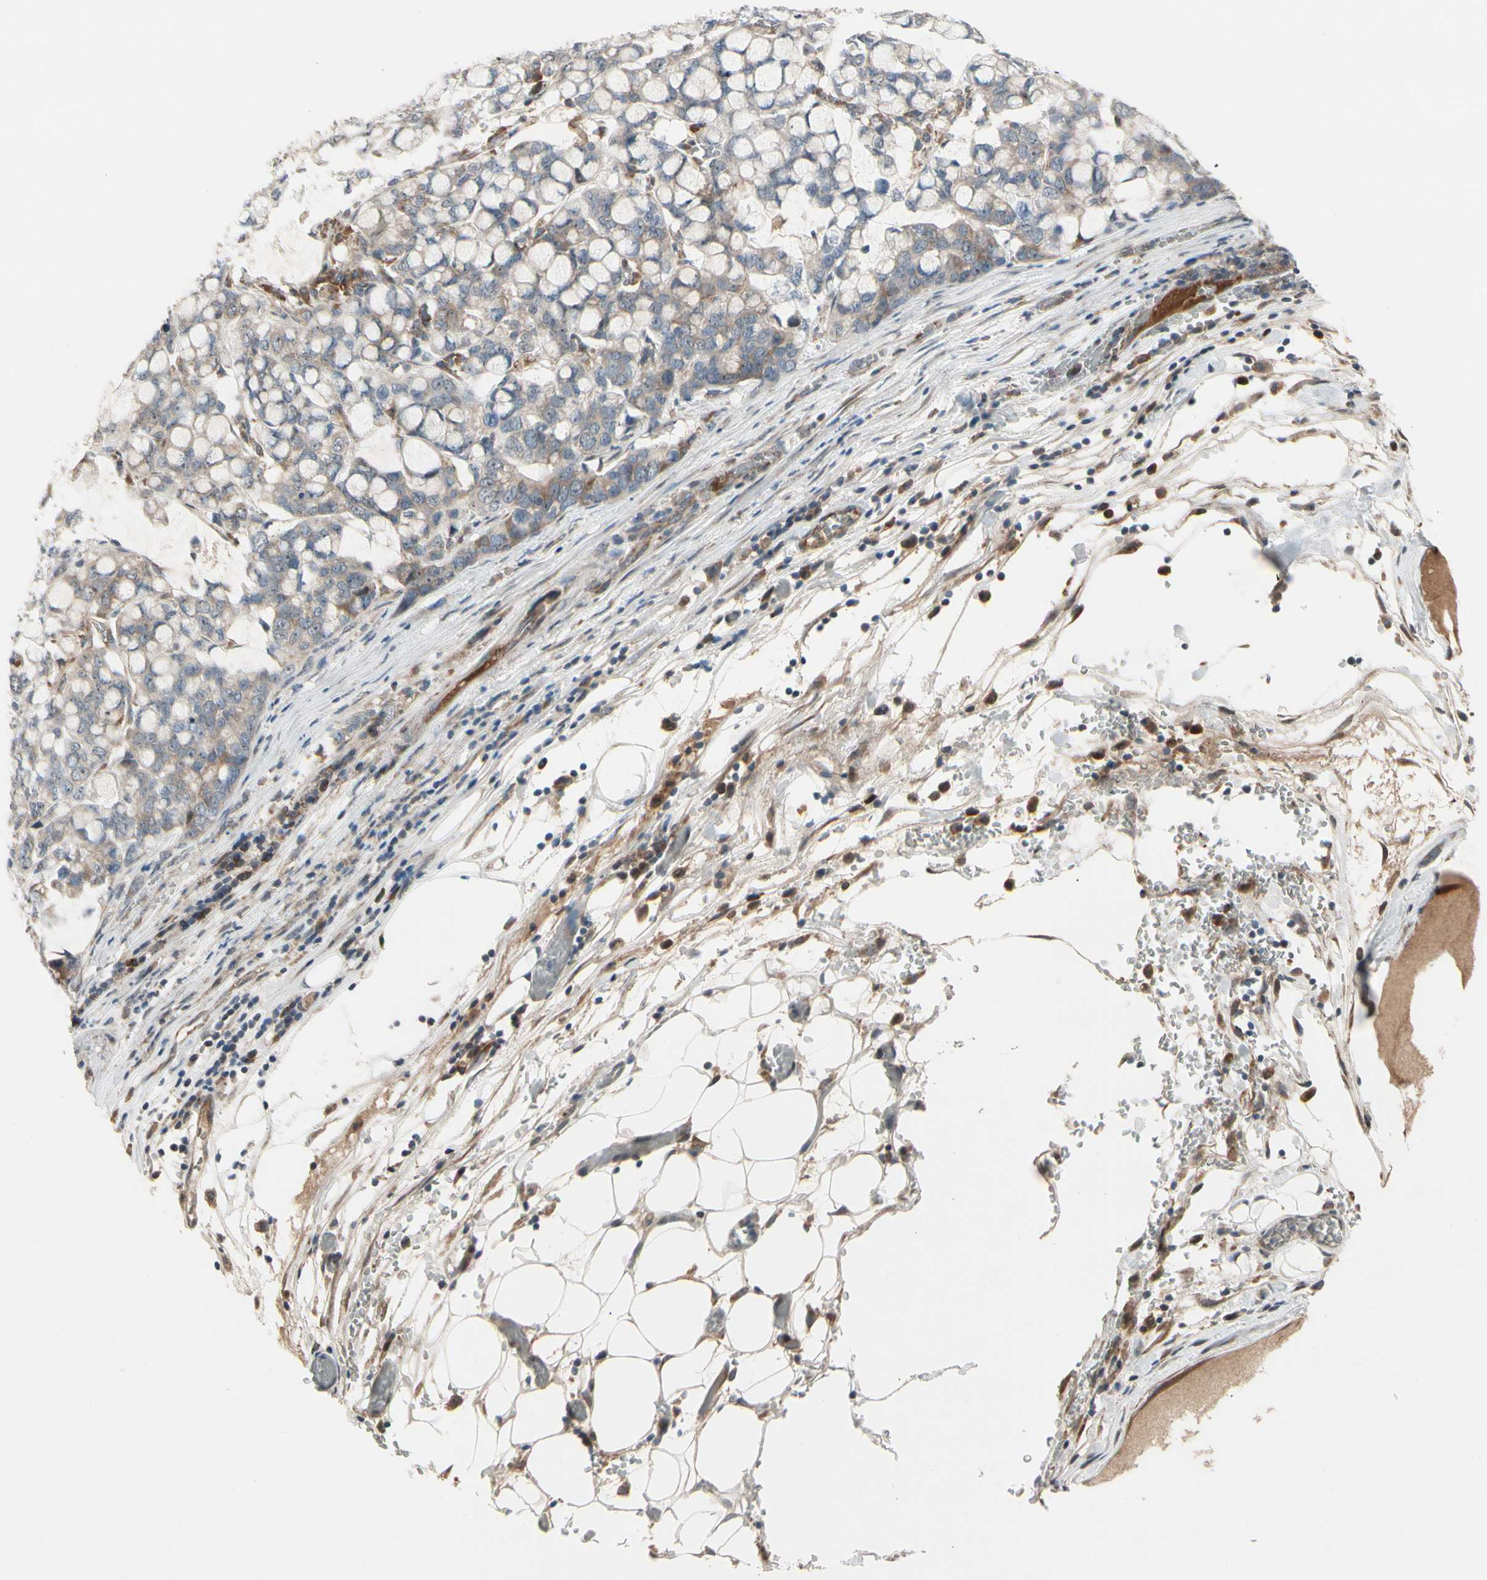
{"staining": {"intensity": "weak", "quantity": "25%-75%", "location": "cytoplasmic/membranous"}, "tissue": "stomach cancer", "cell_type": "Tumor cells", "image_type": "cancer", "snomed": [{"axis": "morphology", "description": "Adenocarcinoma, NOS"}, {"axis": "topography", "description": "Stomach, lower"}], "caption": "Stomach cancer (adenocarcinoma) stained with DAB (3,3'-diaminobenzidine) IHC shows low levels of weak cytoplasmic/membranous staining in about 25%-75% of tumor cells. (DAB IHC with brightfield microscopy, high magnification).", "gene": "SNX29", "patient": {"sex": "male", "age": 84}}